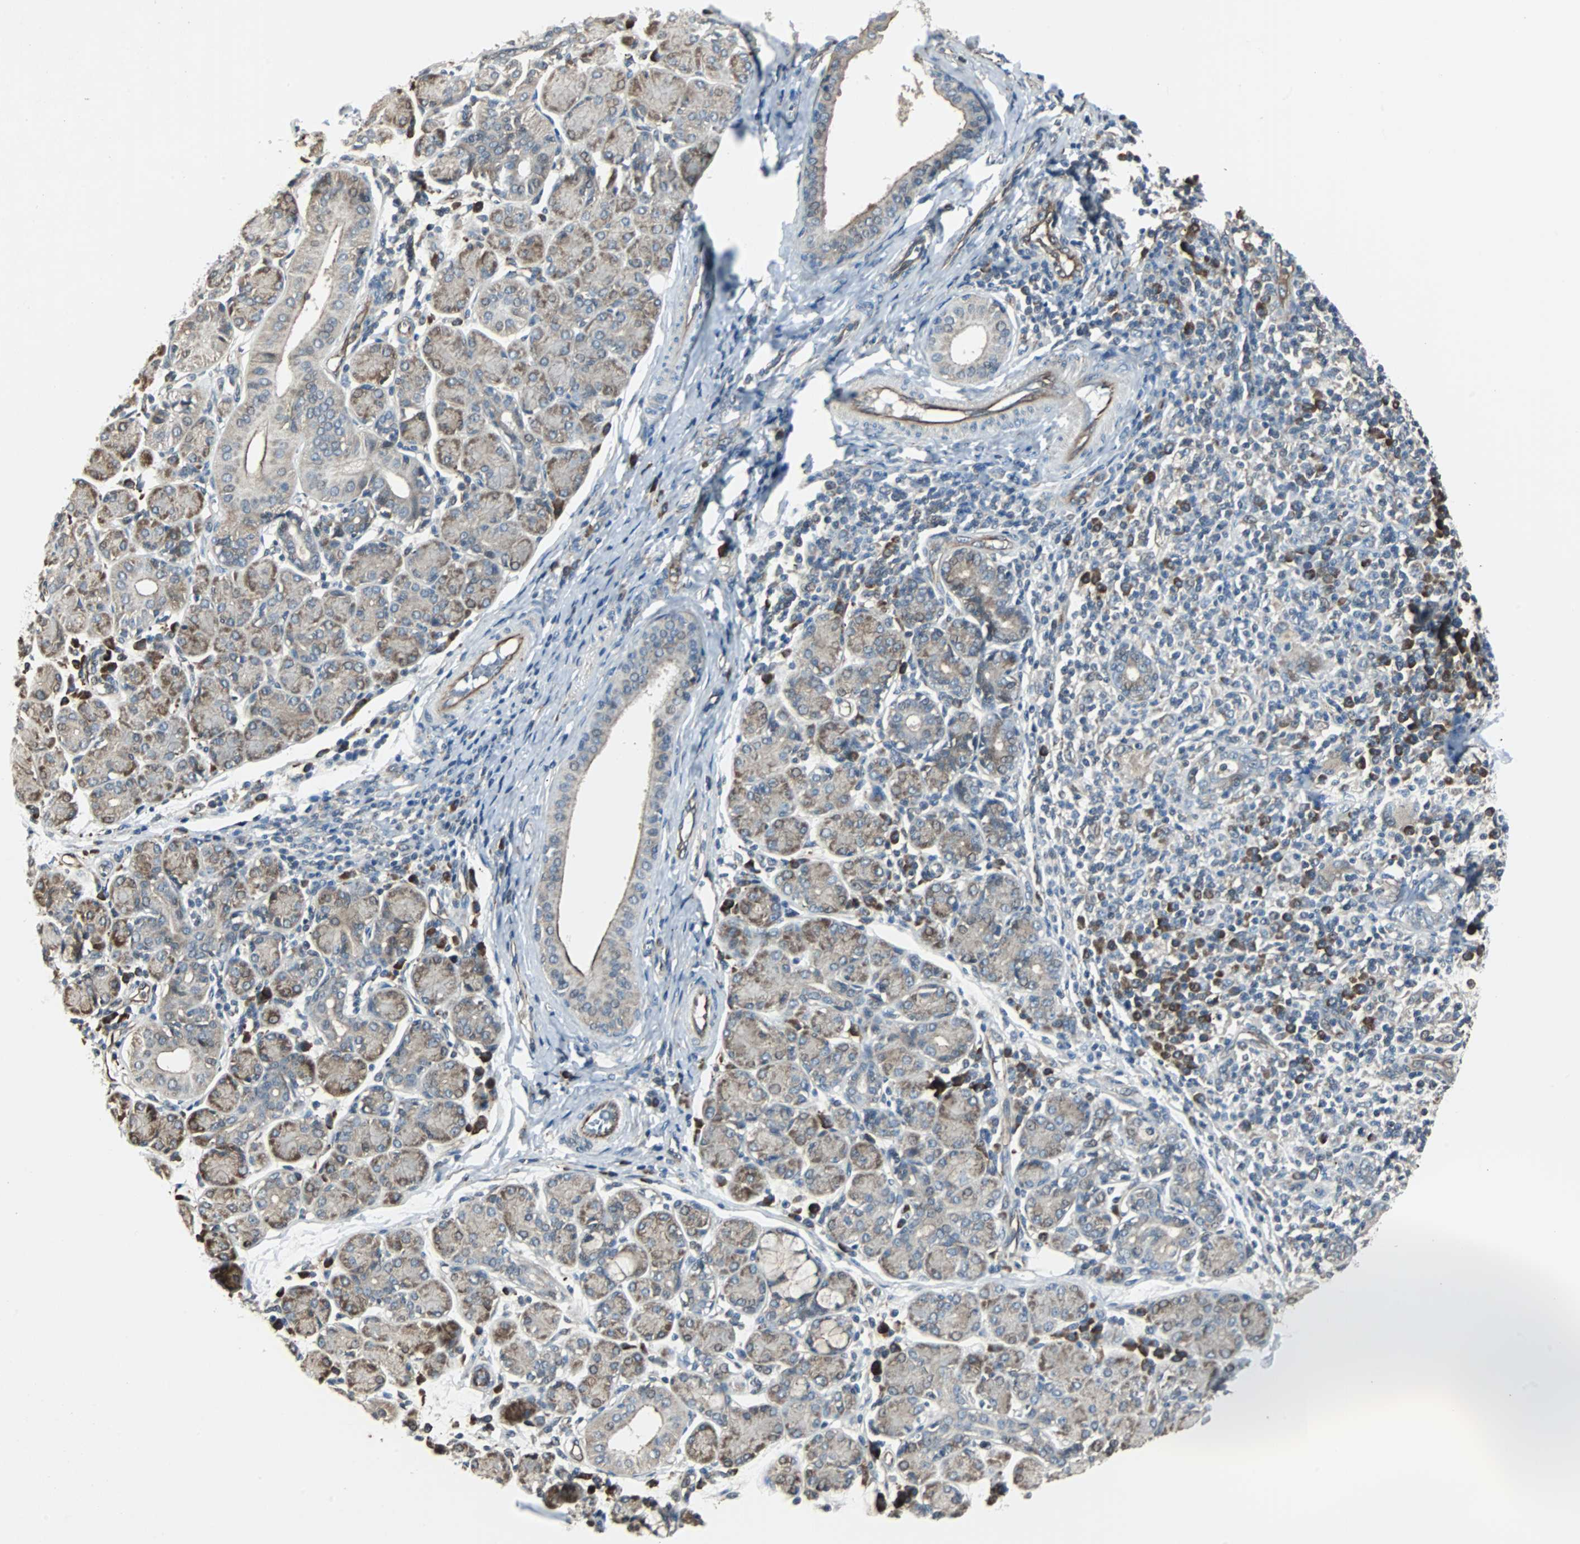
{"staining": {"intensity": "moderate", "quantity": "25%-75%", "location": "cytoplasmic/membranous"}, "tissue": "salivary gland", "cell_type": "Glandular cells", "image_type": "normal", "snomed": [{"axis": "morphology", "description": "Normal tissue, NOS"}, {"axis": "morphology", "description": "Inflammation, NOS"}, {"axis": "topography", "description": "Lymph node"}, {"axis": "topography", "description": "Salivary gland"}], "caption": "This micrograph exhibits IHC staining of unremarkable salivary gland, with medium moderate cytoplasmic/membranous expression in approximately 25%-75% of glandular cells.", "gene": "CHP1", "patient": {"sex": "male", "age": 3}}